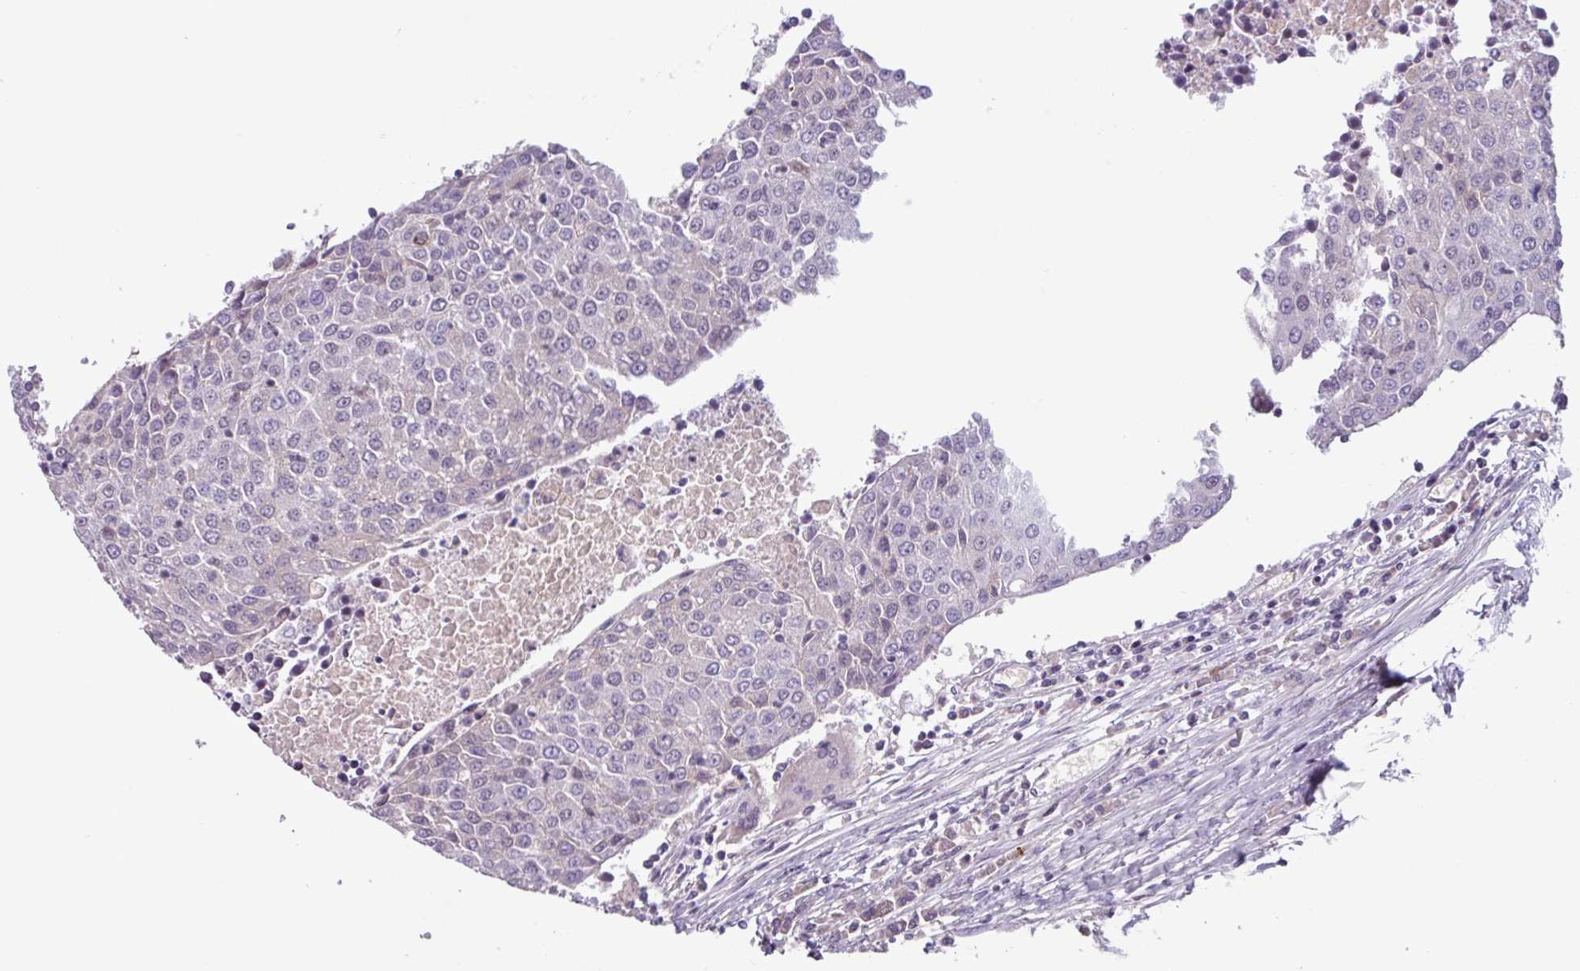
{"staining": {"intensity": "negative", "quantity": "none", "location": "none"}, "tissue": "urothelial cancer", "cell_type": "Tumor cells", "image_type": "cancer", "snomed": [{"axis": "morphology", "description": "Urothelial carcinoma, High grade"}, {"axis": "topography", "description": "Urinary bladder"}], "caption": "Image shows no protein positivity in tumor cells of urothelial cancer tissue.", "gene": "ZNF575", "patient": {"sex": "female", "age": 85}}